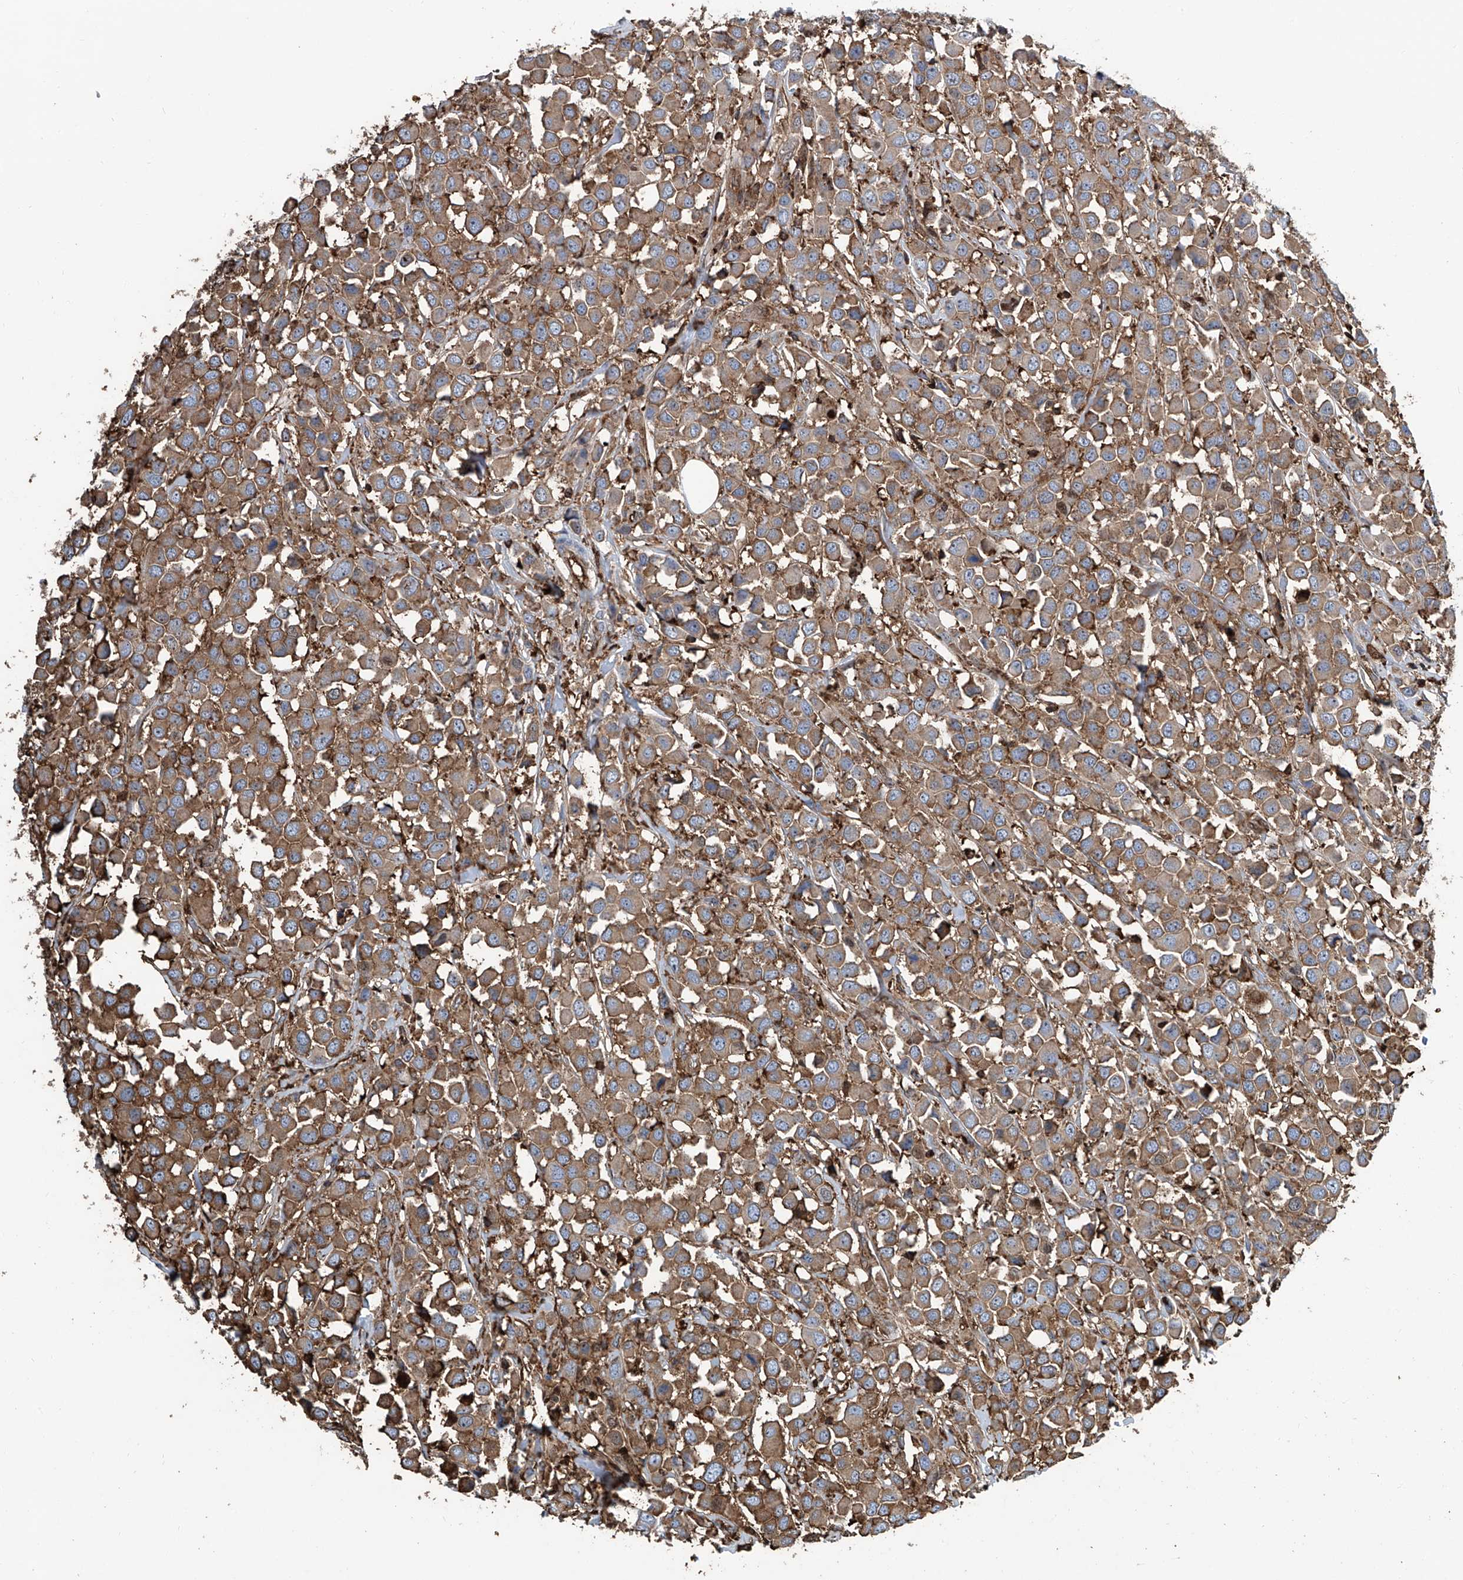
{"staining": {"intensity": "moderate", "quantity": ">75%", "location": "cytoplasmic/membranous"}, "tissue": "breast cancer", "cell_type": "Tumor cells", "image_type": "cancer", "snomed": [{"axis": "morphology", "description": "Duct carcinoma"}, {"axis": "topography", "description": "Breast"}], "caption": "A brown stain labels moderate cytoplasmic/membranous positivity of a protein in human breast cancer tumor cells.", "gene": "ZNF484", "patient": {"sex": "female", "age": 61}}